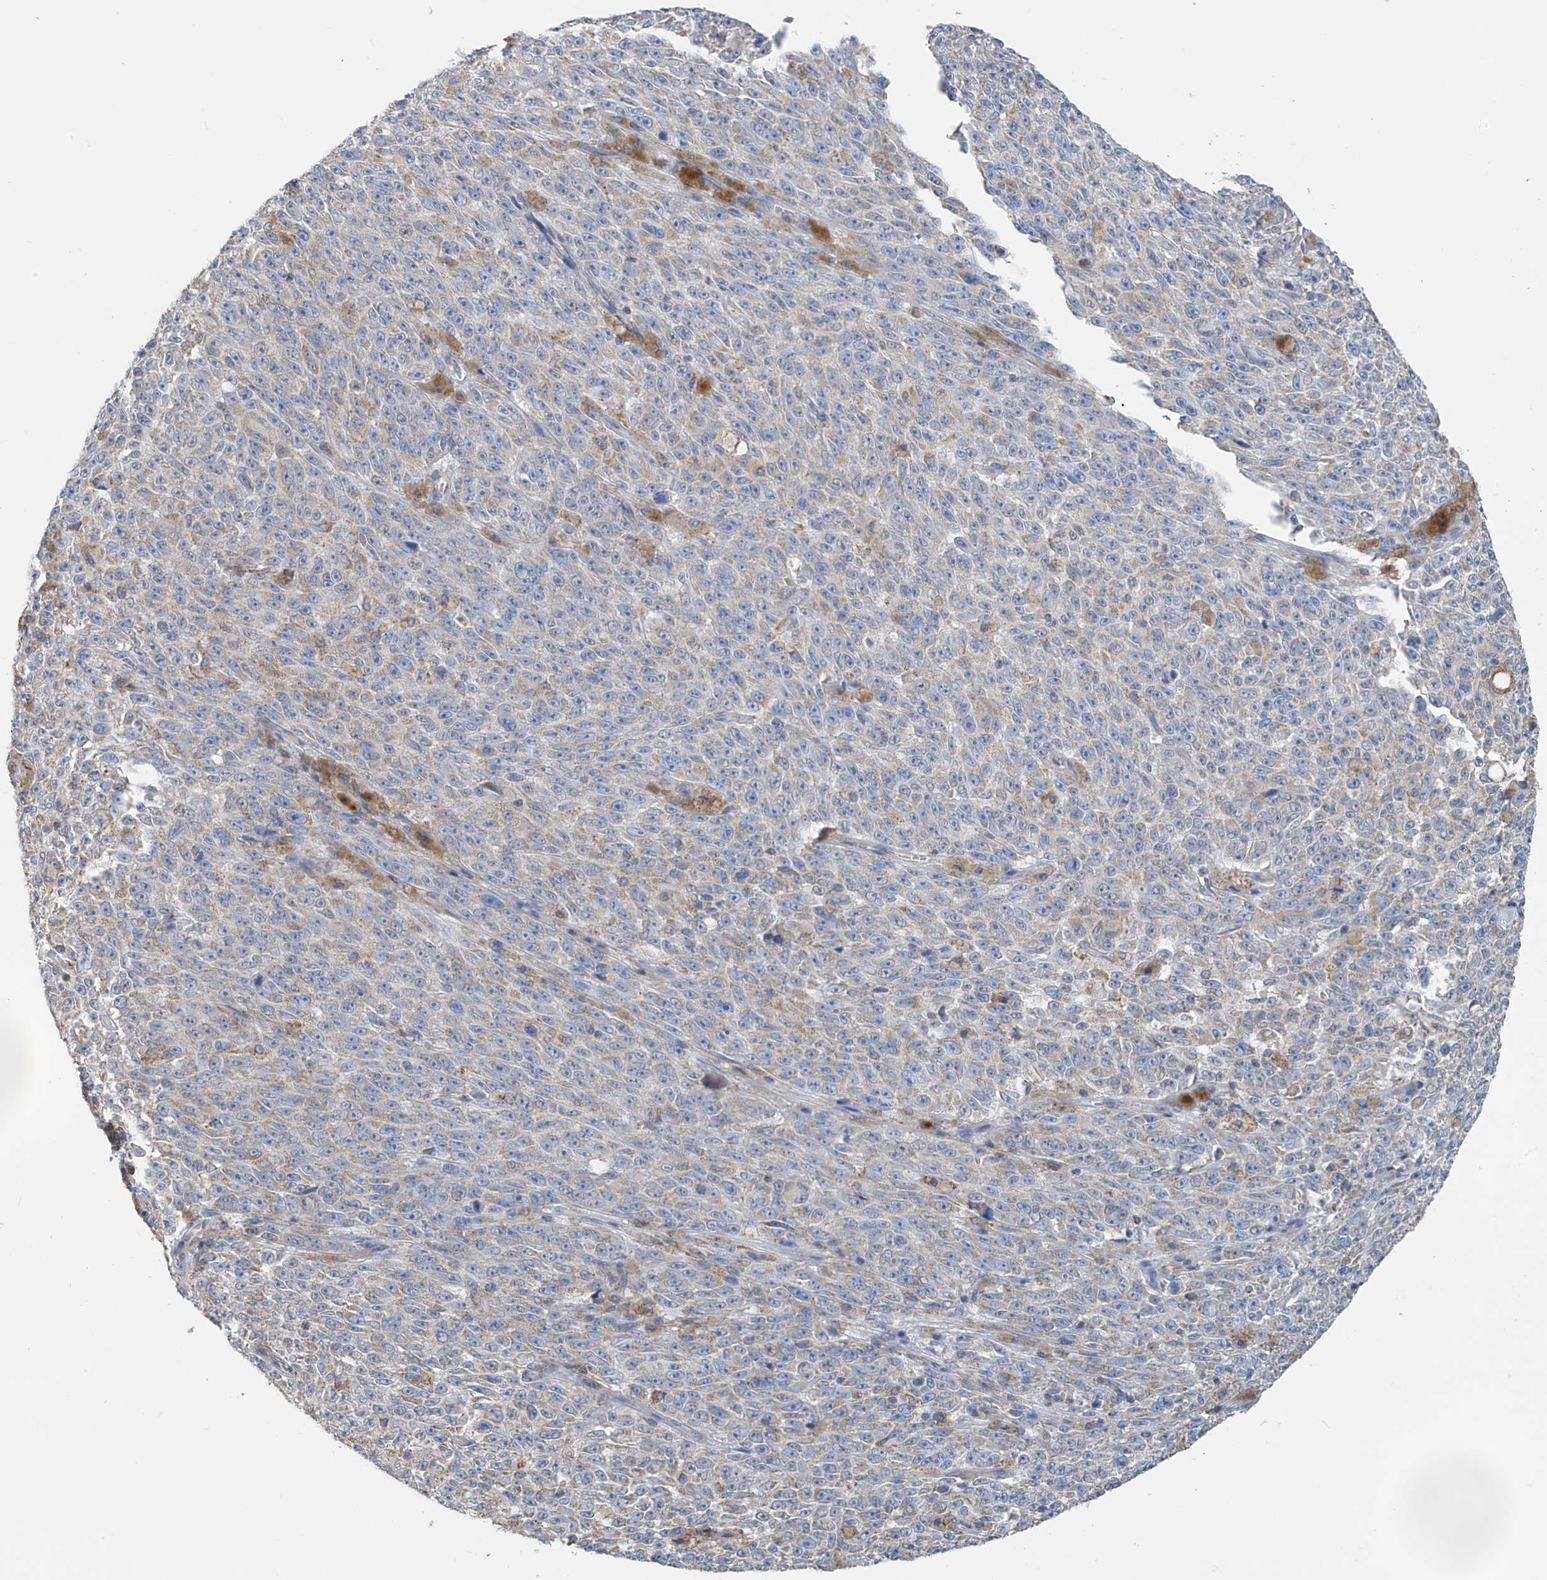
{"staining": {"intensity": "negative", "quantity": "none", "location": "none"}, "tissue": "melanoma", "cell_type": "Tumor cells", "image_type": "cancer", "snomed": [{"axis": "morphology", "description": "Malignant melanoma, NOS"}, {"axis": "topography", "description": "Skin"}], "caption": "Malignant melanoma was stained to show a protein in brown. There is no significant positivity in tumor cells.", "gene": "SYN3", "patient": {"sex": "female", "age": 82}}